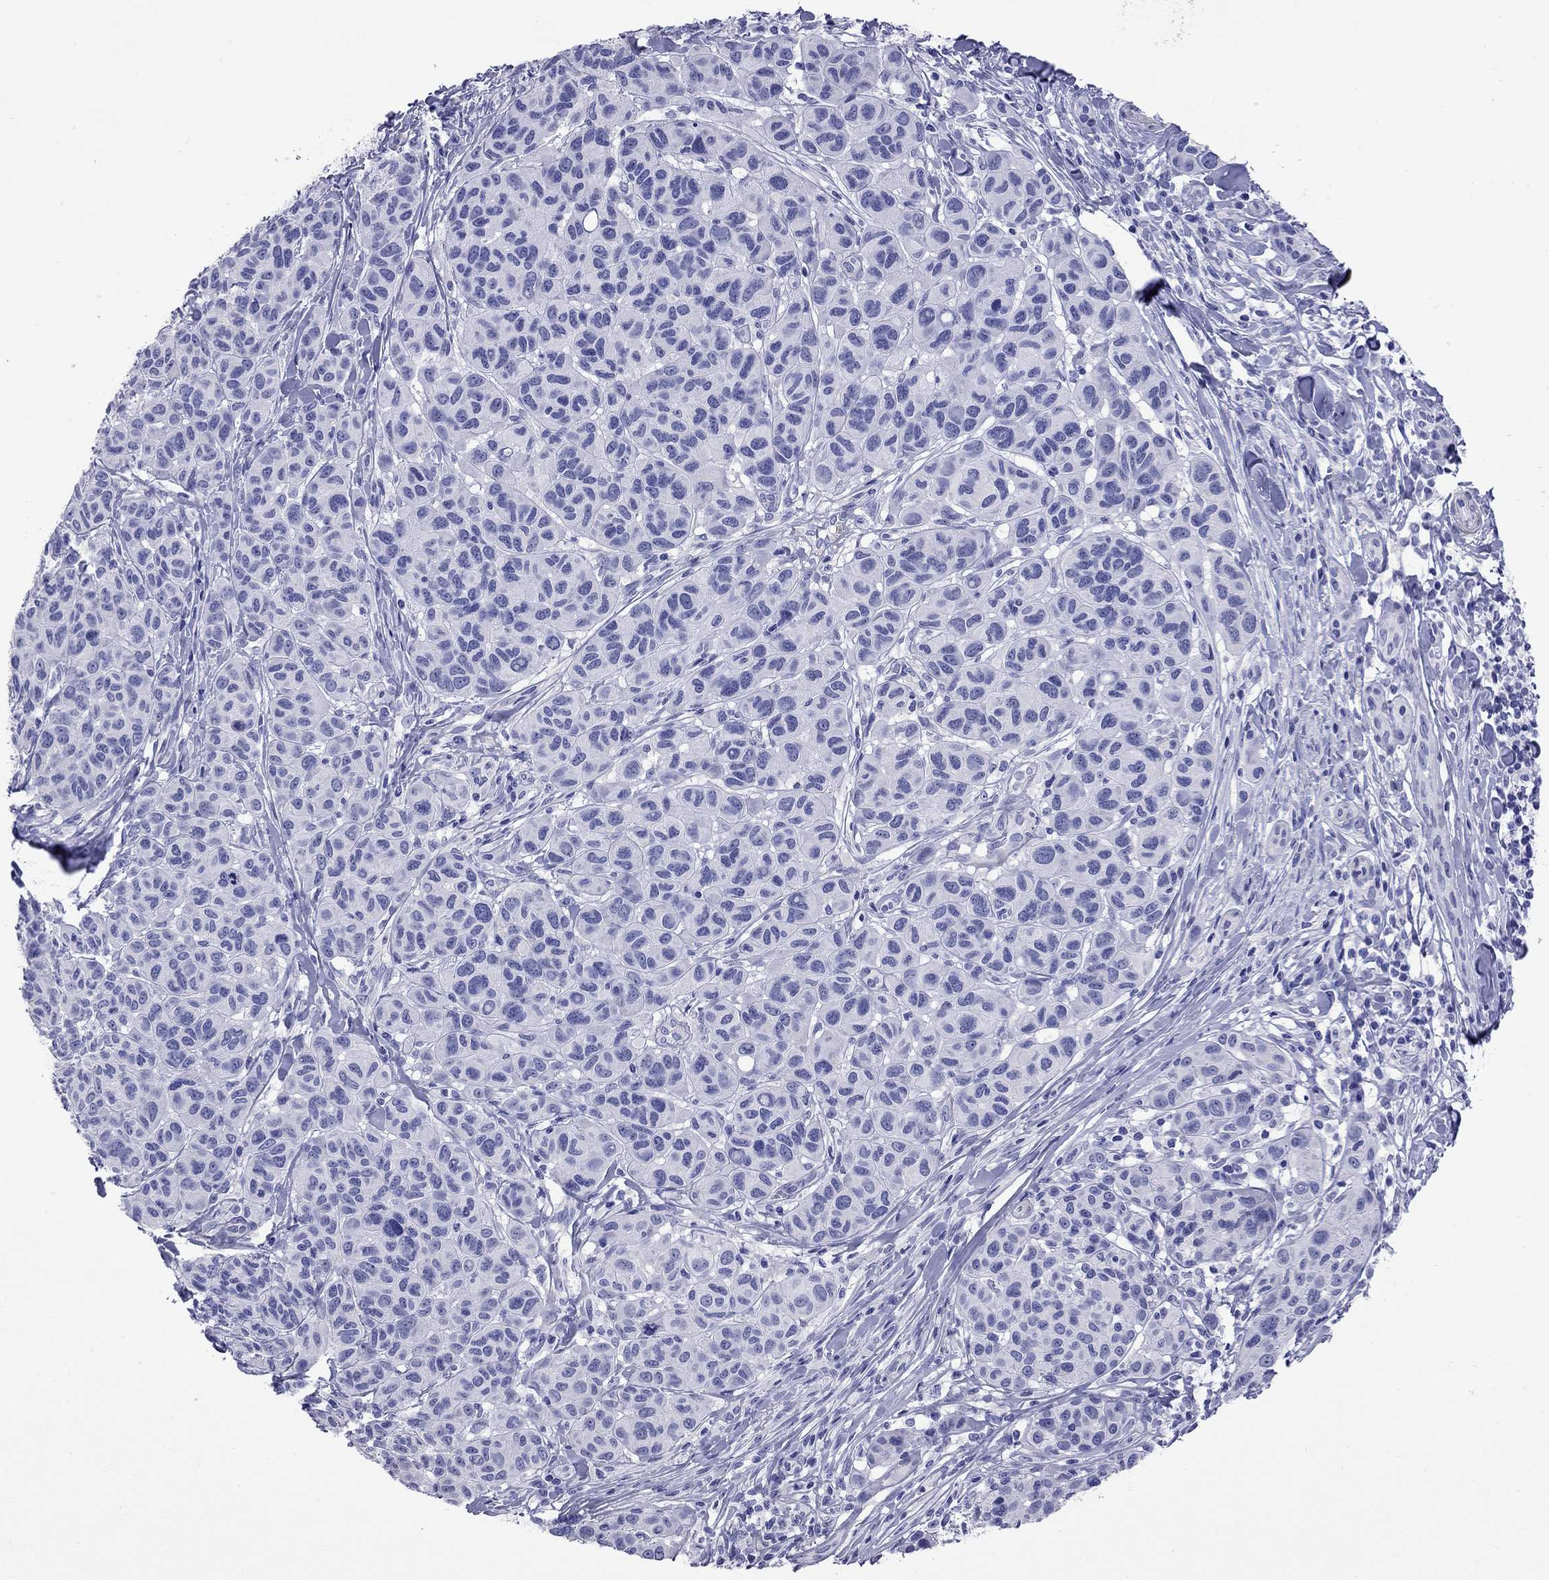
{"staining": {"intensity": "negative", "quantity": "none", "location": "none"}, "tissue": "melanoma", "cell_type": "Tumor cells", "image_type": "cancer", "snomed": [{"axis": "morphology", "description": "Malignant melanoma, NOS"}, {"axis": "topography", "description": "Skin"}], "caption": "Melanoma was stained to show a protein in brown. There is no significant expression in tumor cells. (DAB (3,3'-diaminobenzidine) IHC visualized using brightfield microscopy, high magnification).", "gene": "KIAA2012", "patient": {"sex": "male", "age": 79}}